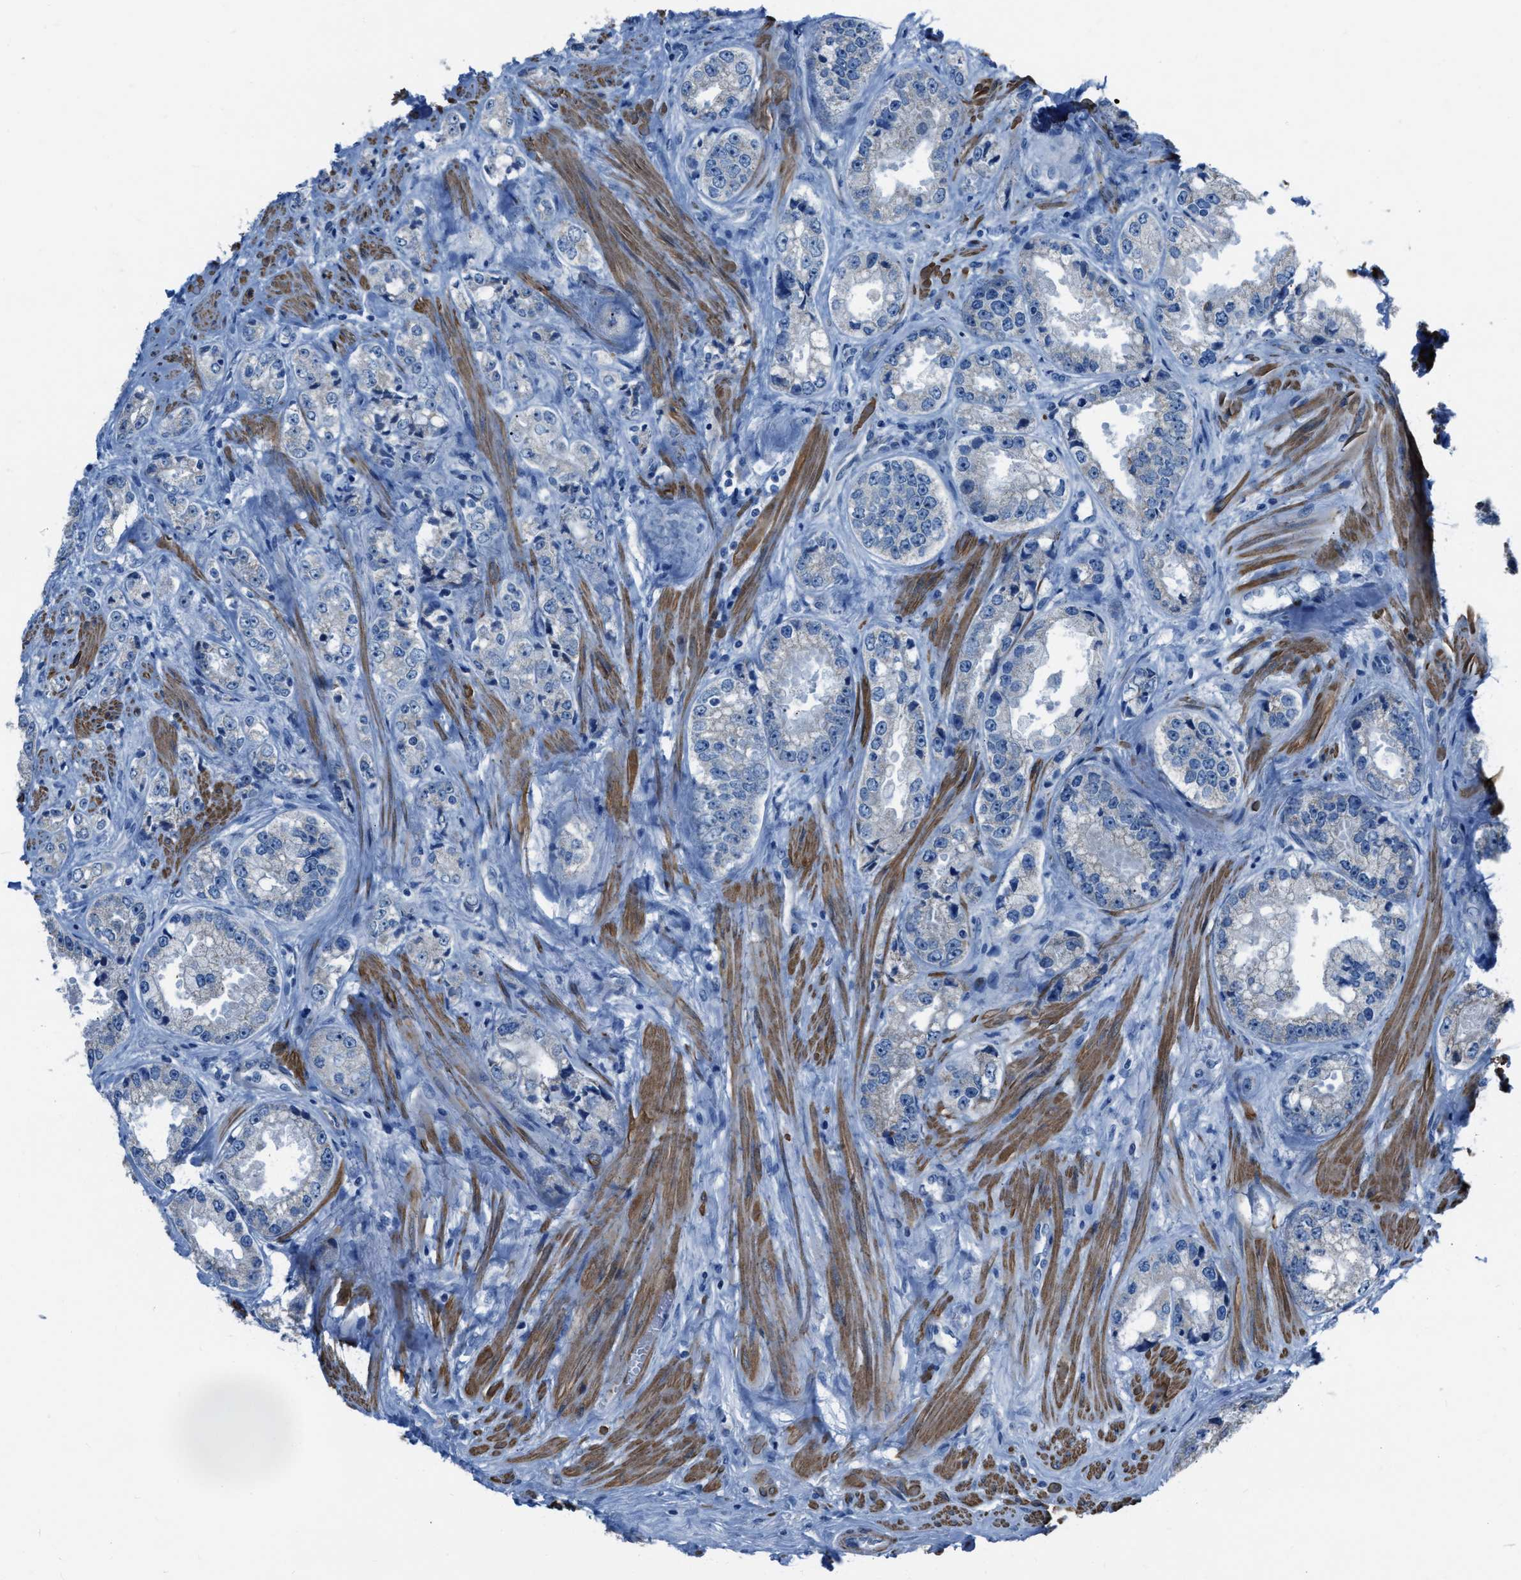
{"staining": {"intensity": "negative", "quantity": "none", "location": "none"}, "tissue": "prostate cancer", "cell_type": "Tumor cells", "image_type": "cancer", "snomed": [{"axis": "morphology", "description": "Adenocarcinoma, High grade"}, {"axis": "topography", "description": "Prostate"}], "caption": "This is a image of immunohistochemistry (IHC) staining of prostate cancer, which shows no positivity in tumor cells.", "gene": "SPATC1L", "patient": {"sex": "male", "age": 61}}